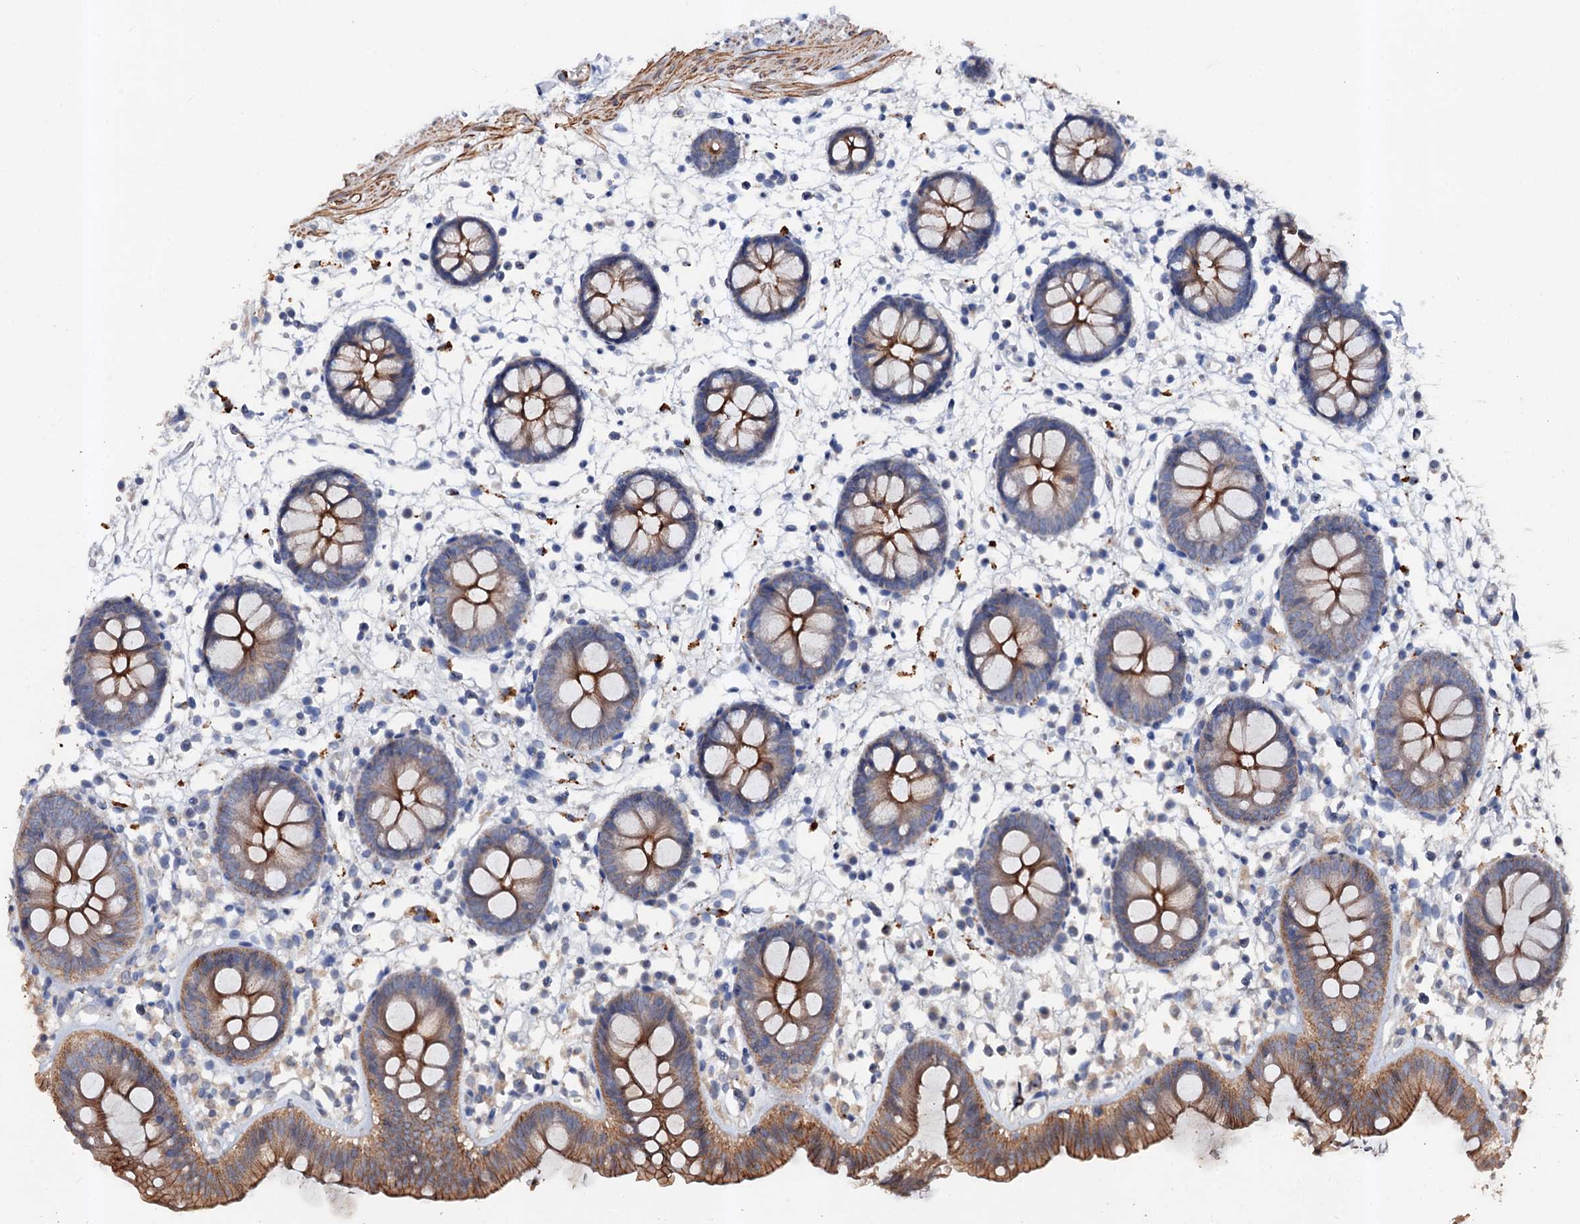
{"staining": {"intensity": "negative", "quantity": "none", "location": "none"}, "tissue": "colon", "cell_type": "Endothelial cells", "image_type": "normal", "snomed": [{"axis": "morphology", "description": "Normal tissue, NOS"}, {"axis": "topography", "description": "Colon"}], "caption": "IHC of normal human colon exhibits no staining in endothelial cells. (Brightfield microscopy of DAB immunohistochemistry at high magnification).", "gene": "VPS36", "patient": {"sex": "male", "age": 56}}